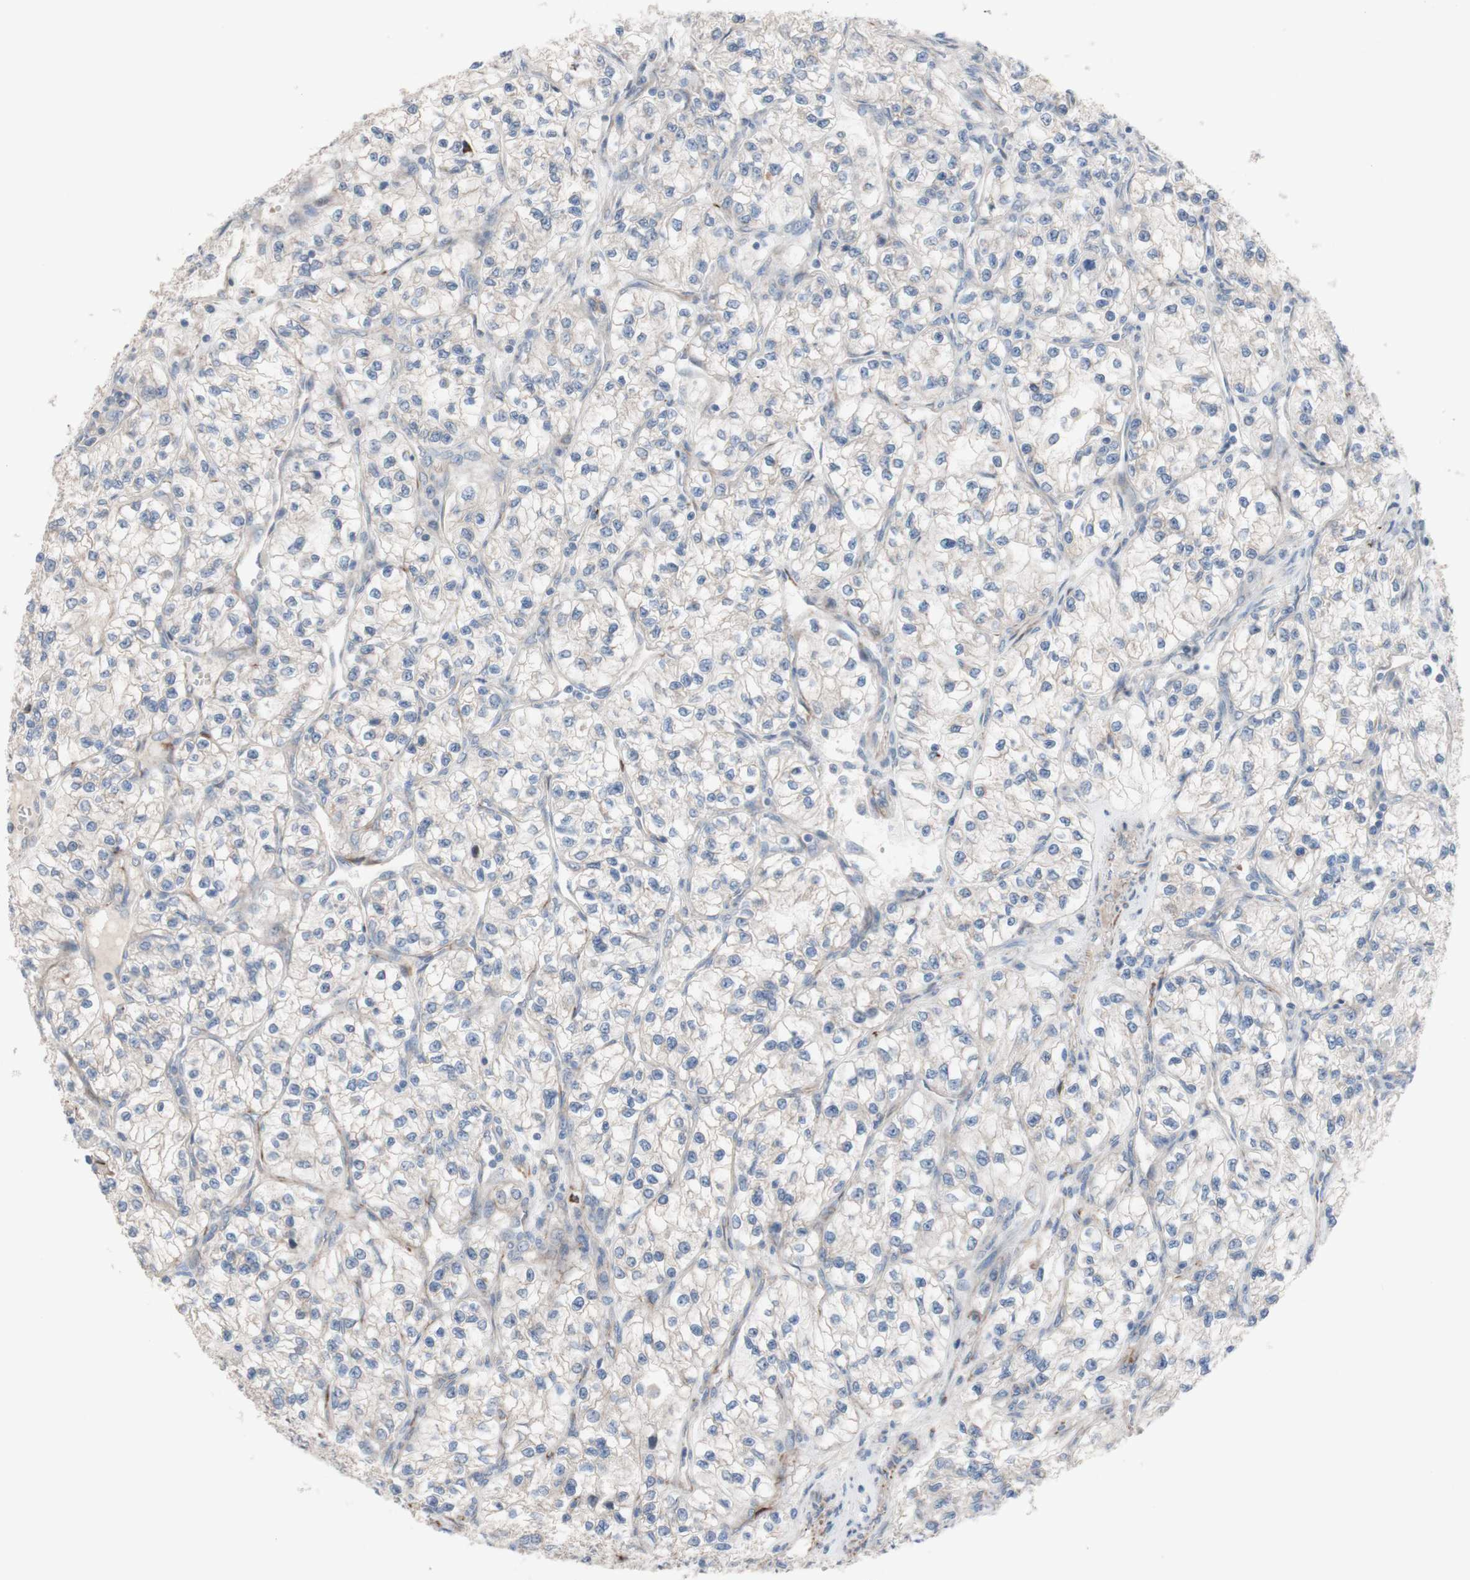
{"staining": {"intensity": "negative", "quantity": "none", "location": "none"}, "tissue": "renal cancer", "cell_type": "Tumor cells", "image_type": "cancer", "snomed": [{"axis": "morphology", "description": "Adenocarcinoma, NOS"}, {"axis": "topography", "description": "Kidney"}], "caption": "Immunohistochemistry photomicrograph of renal cancer (adenocarcinoma) stained for a protein (brown), which reveals no positivity in tumor cells. (Stains: DAB immunohistochemistry (IHC) with hematoxylin counter stain, Microscopy: brightfield microscopy at high magnification).", "gene": "AGPAT5", "patient": {"sex": "female", "age": 57}}